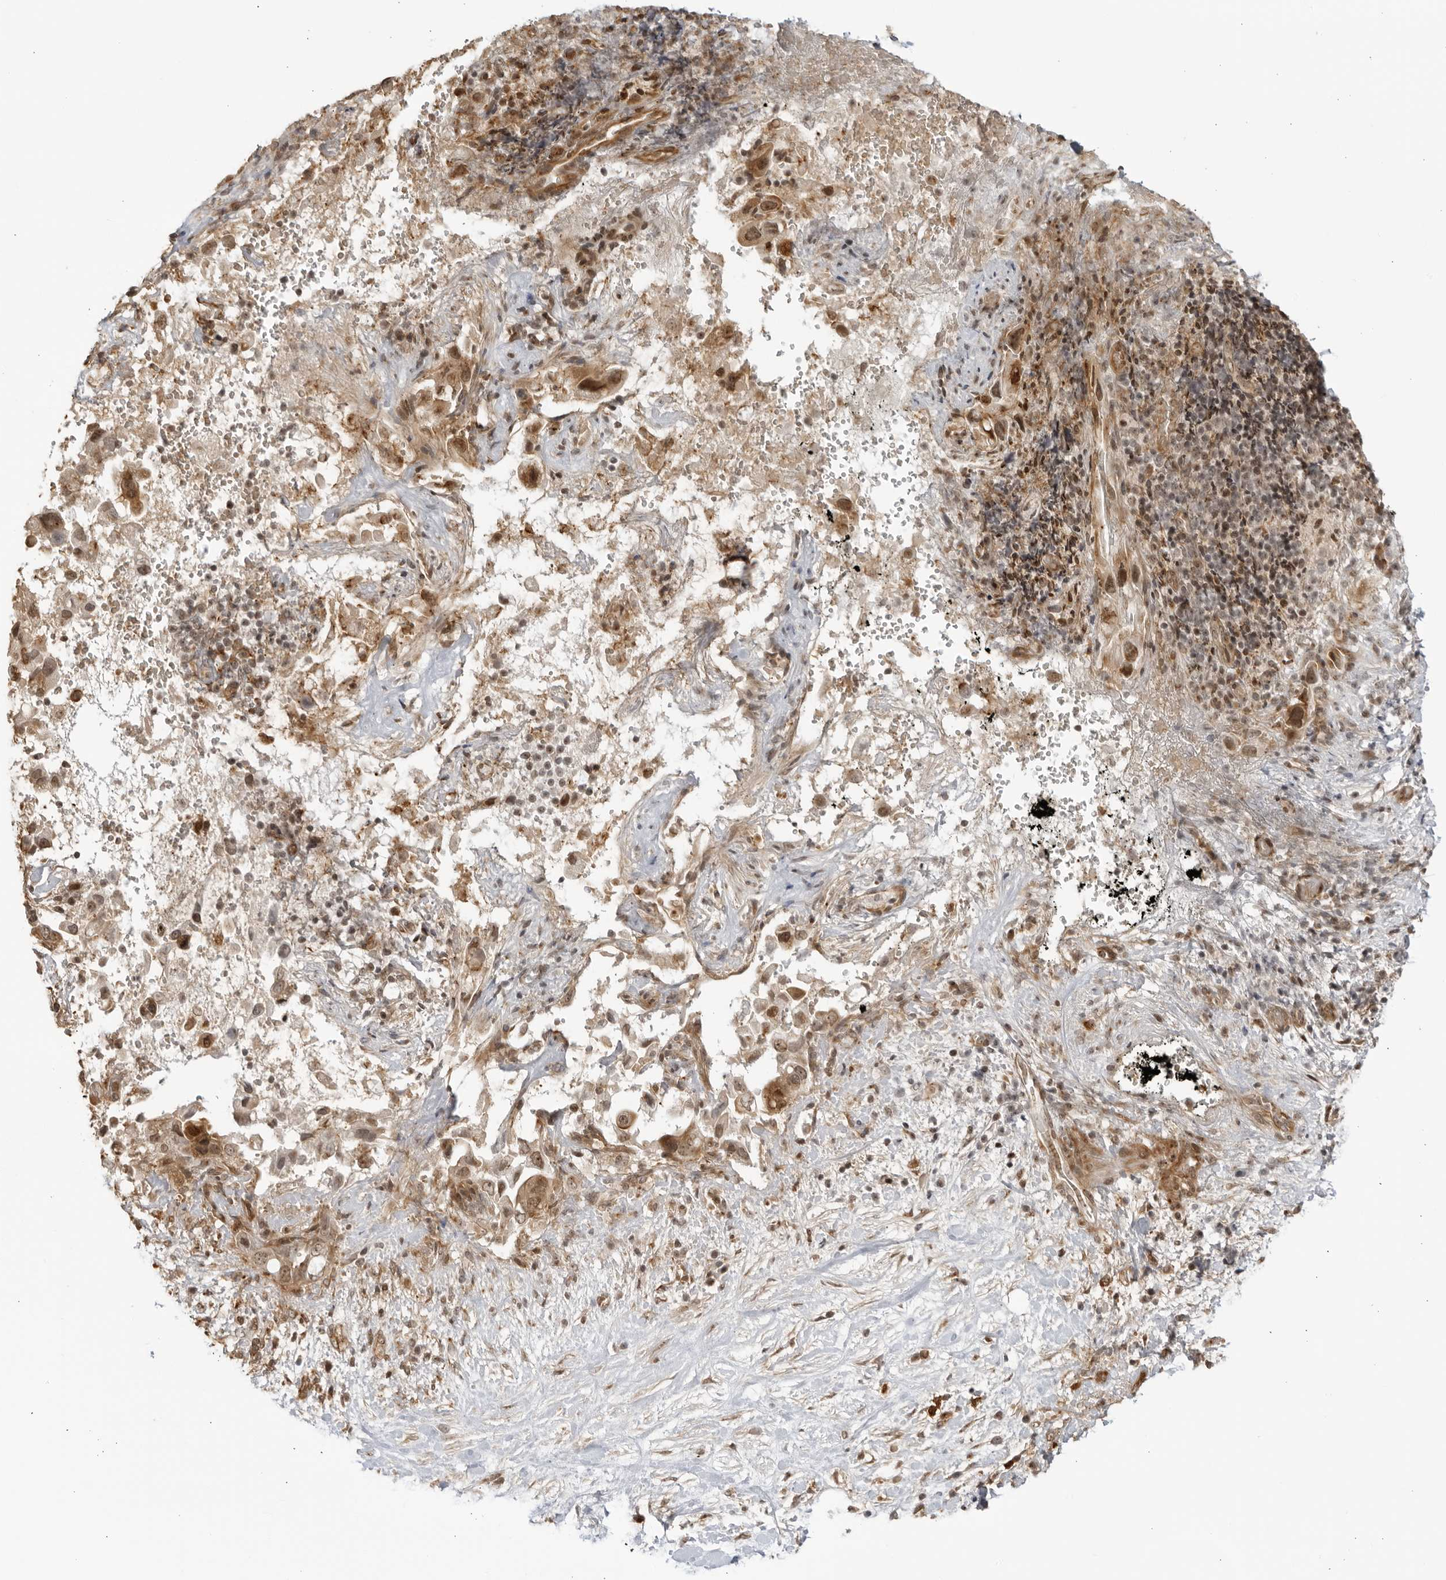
{"staining": {"intensity": "moderate", "quantity": ">75%", "location": "cytoplasmic/membranous,nuclear"}, "tissue": "pancreatic cancer", "cell_type": "Tumor cells", "image_type": "cancer", "snomed": [{"axis": "morphology", "description": "Inflammation, NOS"}, {"axis": "morphology", "description": "Adenocarcinoma, NOS"}, {"axis": "topography", "description": "Pancreas"}], "caption": "Pancreatic cancer was stained to show a protein in brown. There is medium levels of moderate cytoplasmic/membranous and nuclear expression in about >75% of tumor cells.", "gene": "TCF21", "patient": {"sex": "female", "age": 56}}